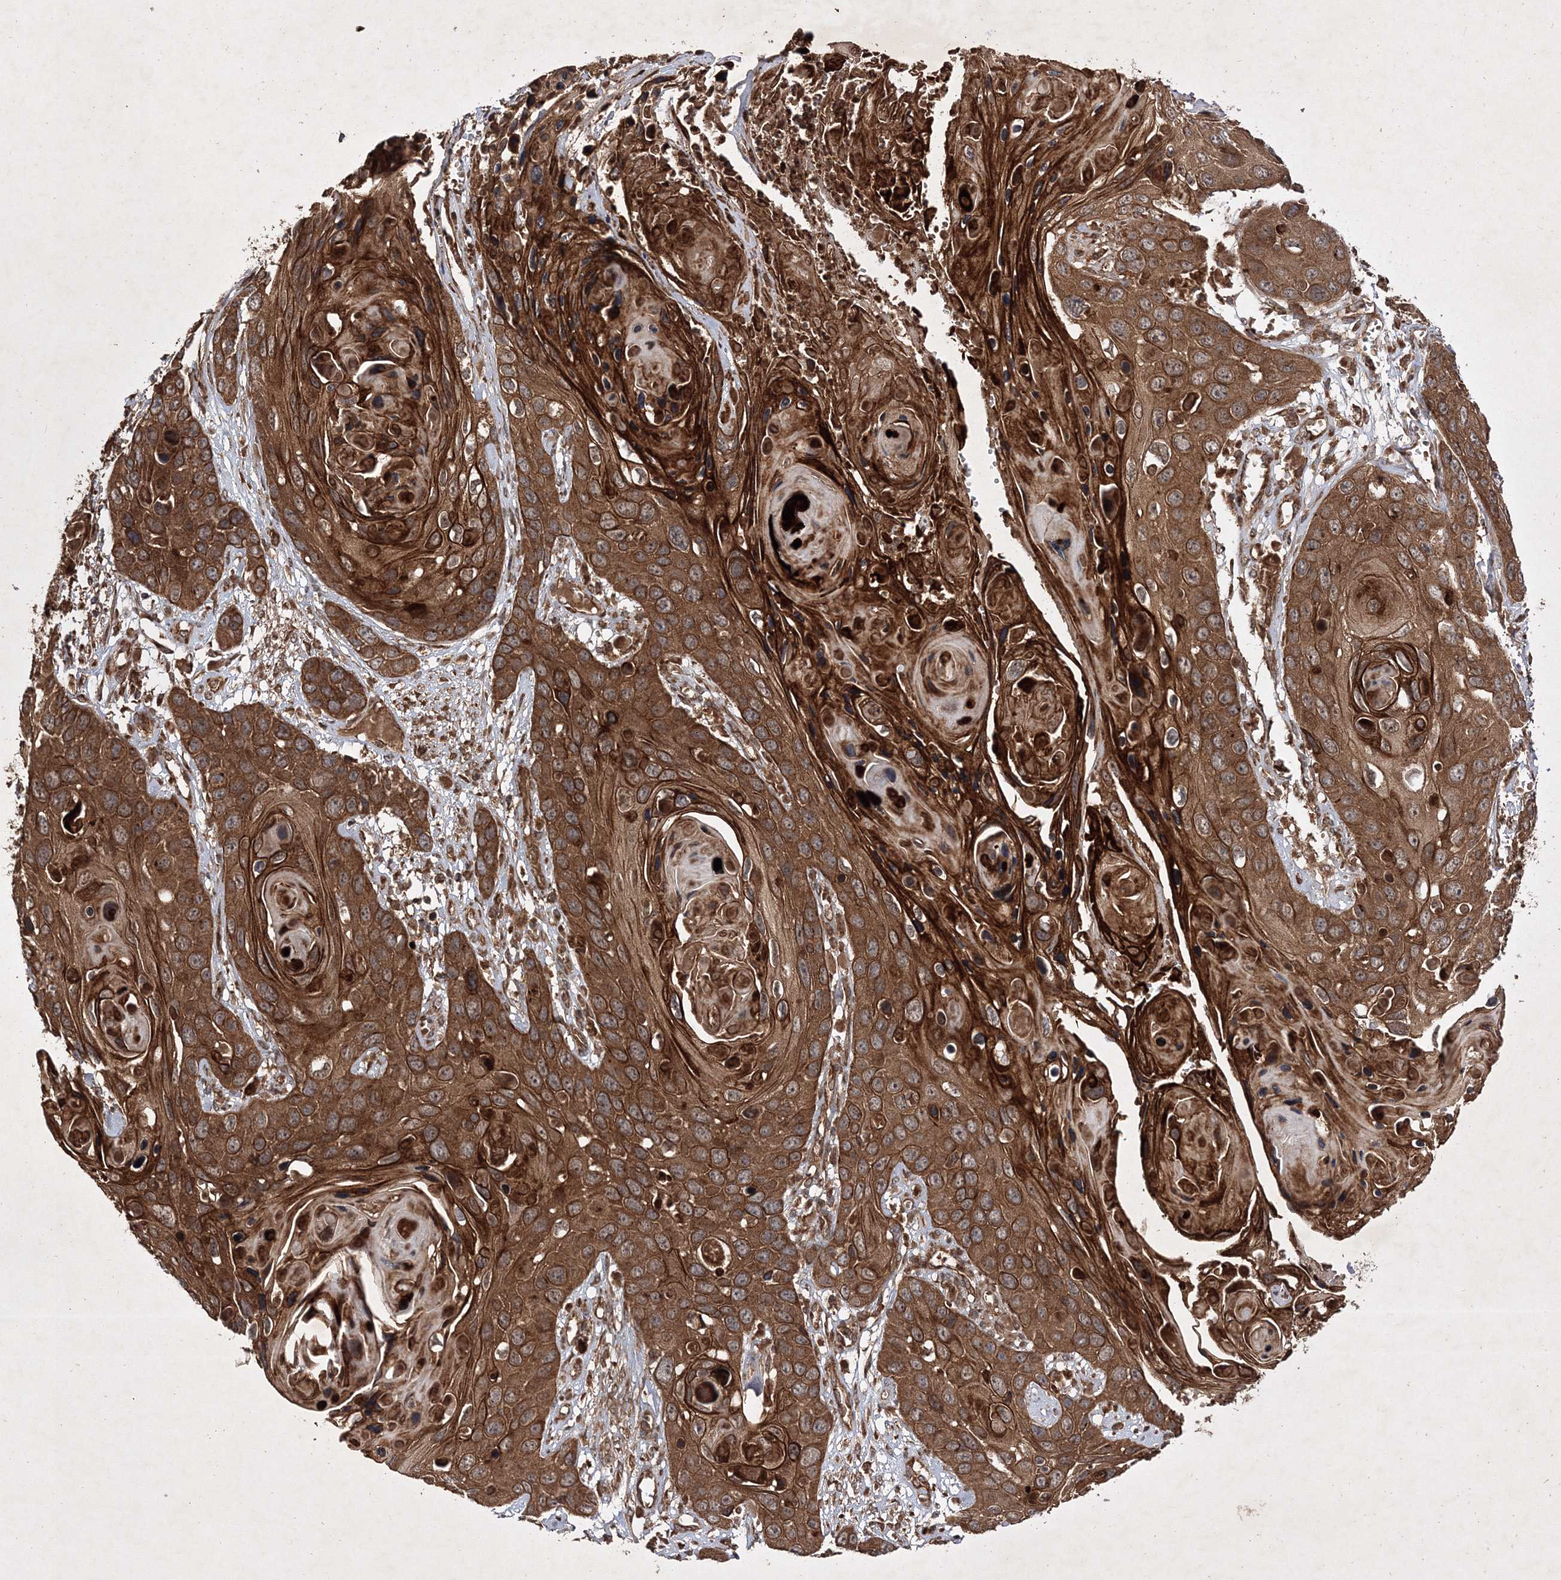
{"staining": {"intensity": "strong", "quantity": ">75%", "location": "cytoplasmic/membranous"}, "tissue": "skin cancer", "cell_type": "Tumor cells", "image_type": "cancer", "snomed": [{"axis": "morphology", "description": "Squamous cell carcinoma, NOS"}, {"axis": "topography", "description": "Skin"}], "caption": "Protein staining shows strong cytoplasmic/membranous positivity in approximately >75% of tumor cells in skin cancer.", "gene": "DNAJC13", "patient": {"sex": "male", "age": 55}}